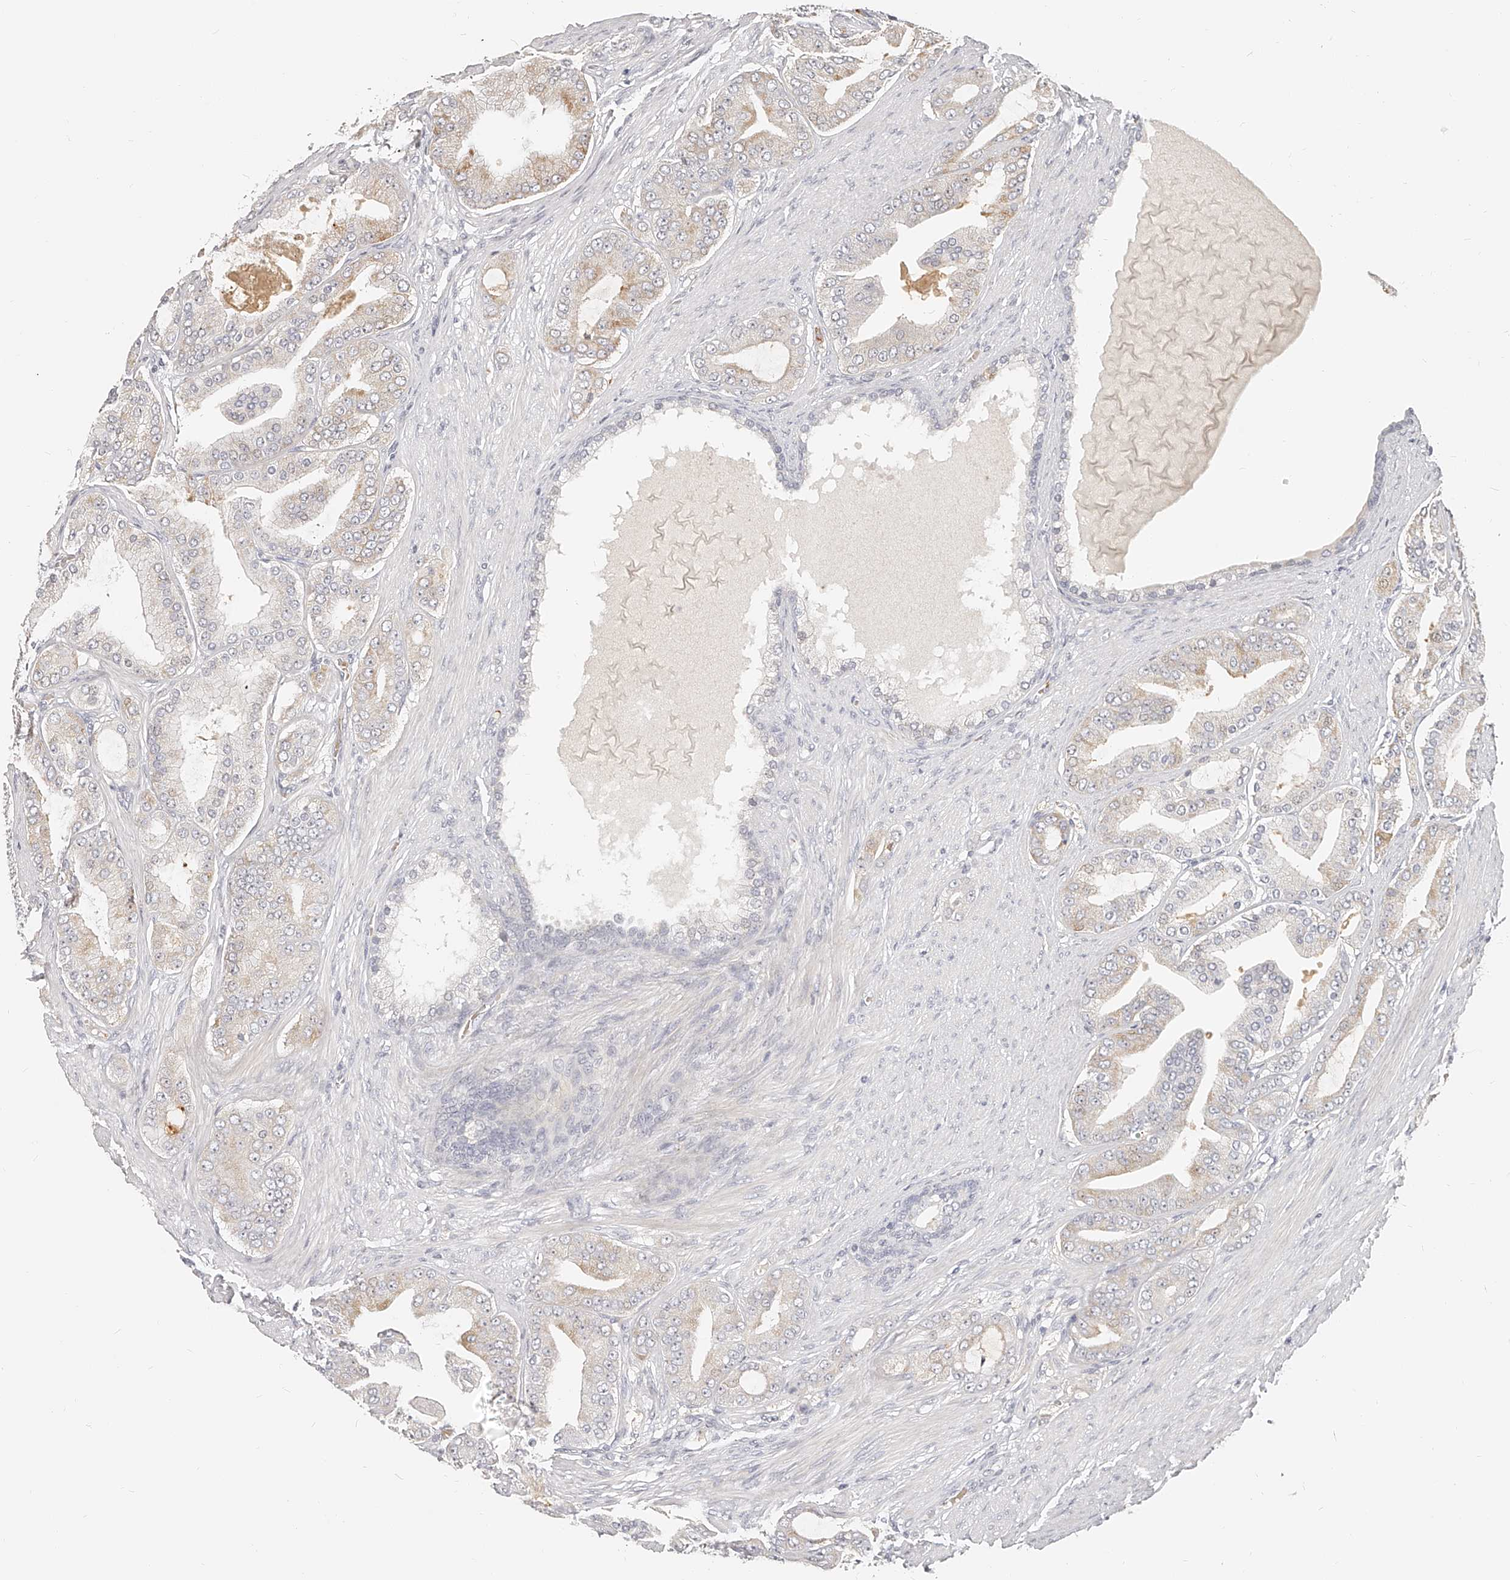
{"staining": {"intensity": "weak", "quantity": "<25%", "location": "cytoplasmic/membranous"}, "tissue": "prostate cancer", "cell_type": "Tumor cells", "image_type": "cancer", "snomed": [{"axis": "morphology", "description": "Adenocarcinoma, High grade"}, {"axis": "topography", "description": "Prostate"}], "caption": "The histopathology image shows no staining of tumor cells in prostate cancer.", "gene": "ITGB3", "patient": {"sex": "male", "age": 60}}